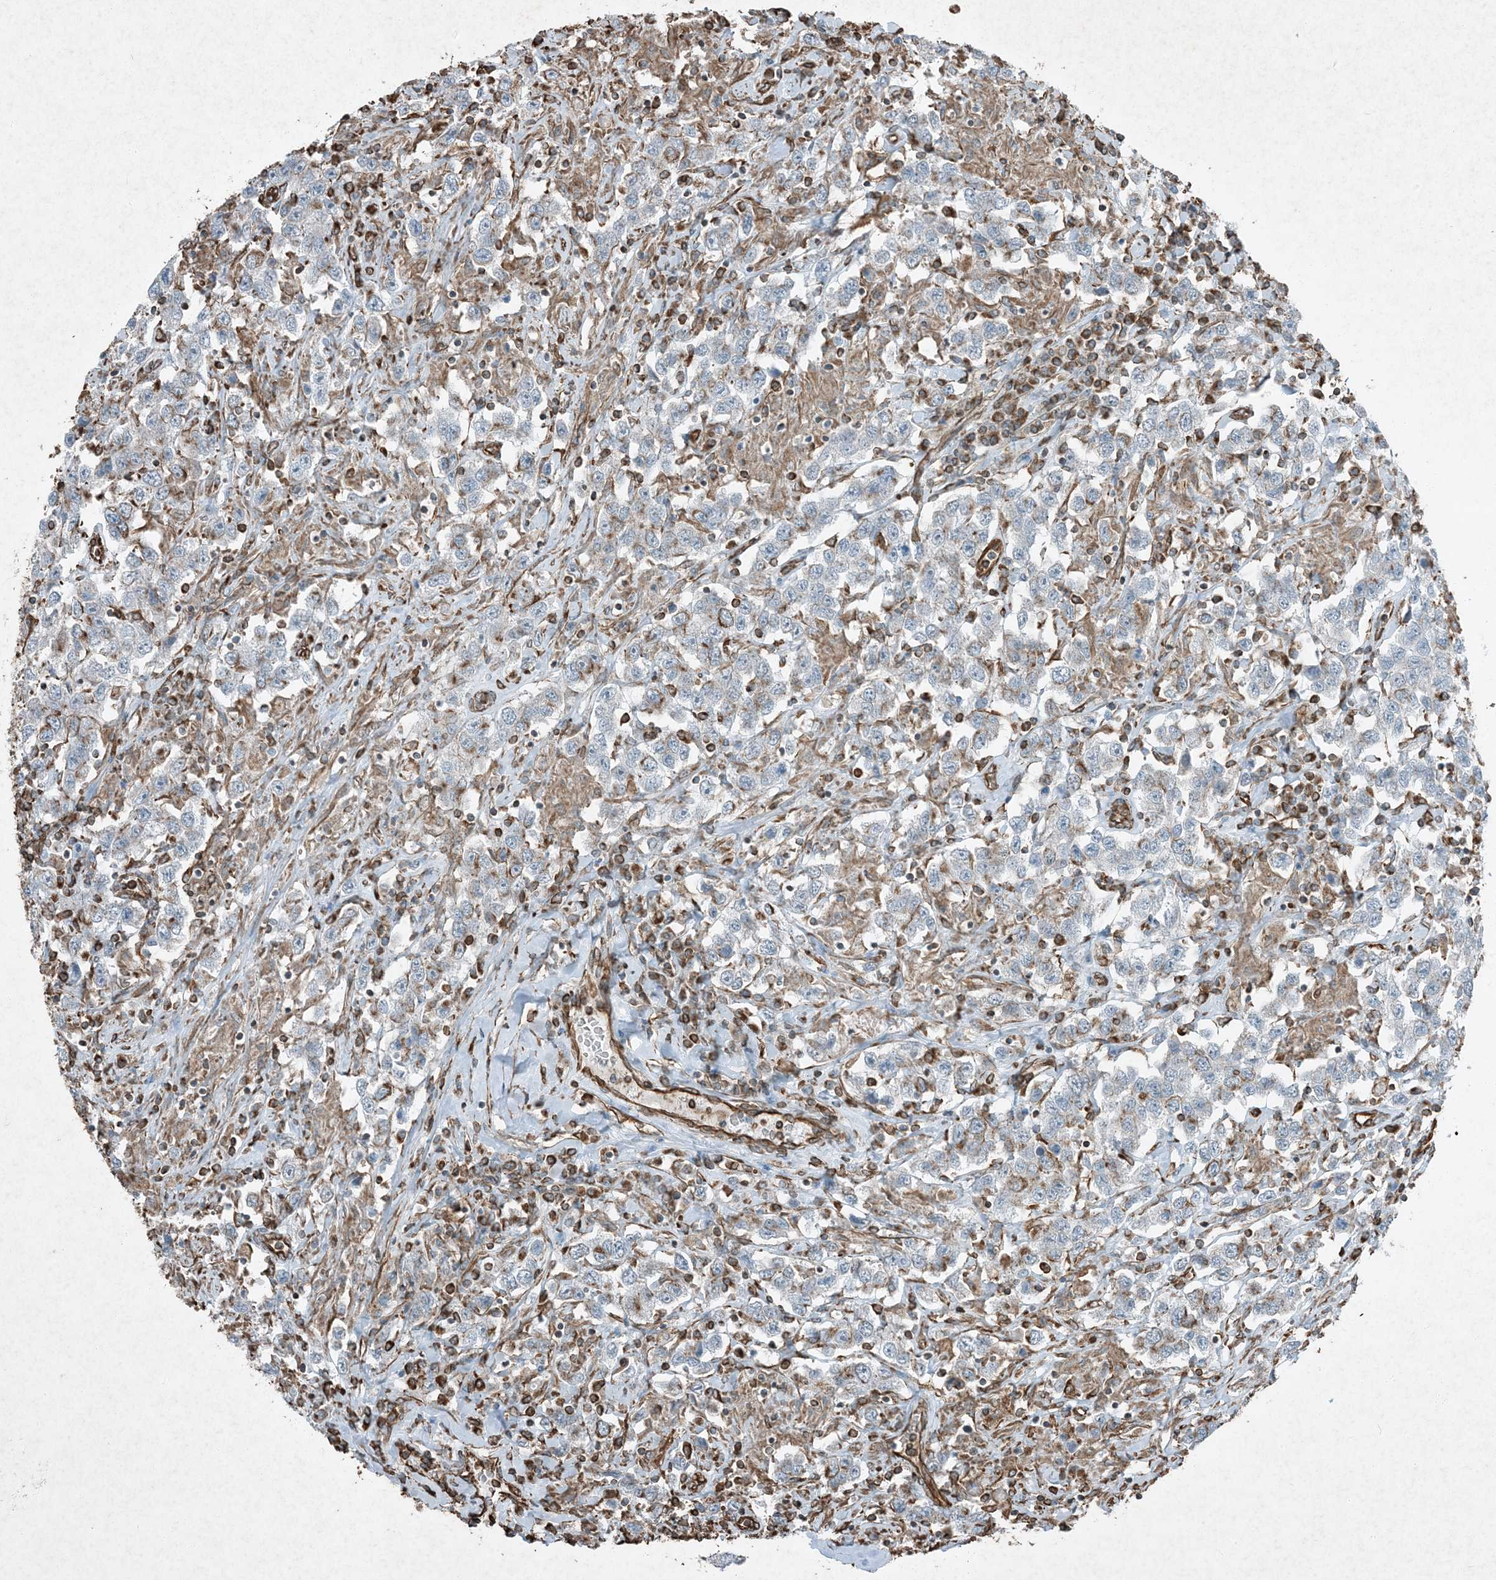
{"staining": {"intensity": "moderate", "quantity": "<25%", "location": "cytoplasmic/membranous"}, "tissue": "testis cancer", "cell_type": "Tumor cells", "image_type": "cancer", "snomed": [{"axis": "morphology", "description": "Seminoma, NOS"}, {"axis": "topography", "description": "Testis"}], "caption": "Immunohistochemistry (IHC) of human testis cancer (seminoma) displays low levels of moderate cytoplasmic/membranous expression in about <25% of tumor cells. The protein is stained brown, and the nuclei are stained in blue (DAB IHC with brightfield microscopy, high magnification).", "gene": "RYK", "patient": {"sex": "male", "age": 41}}